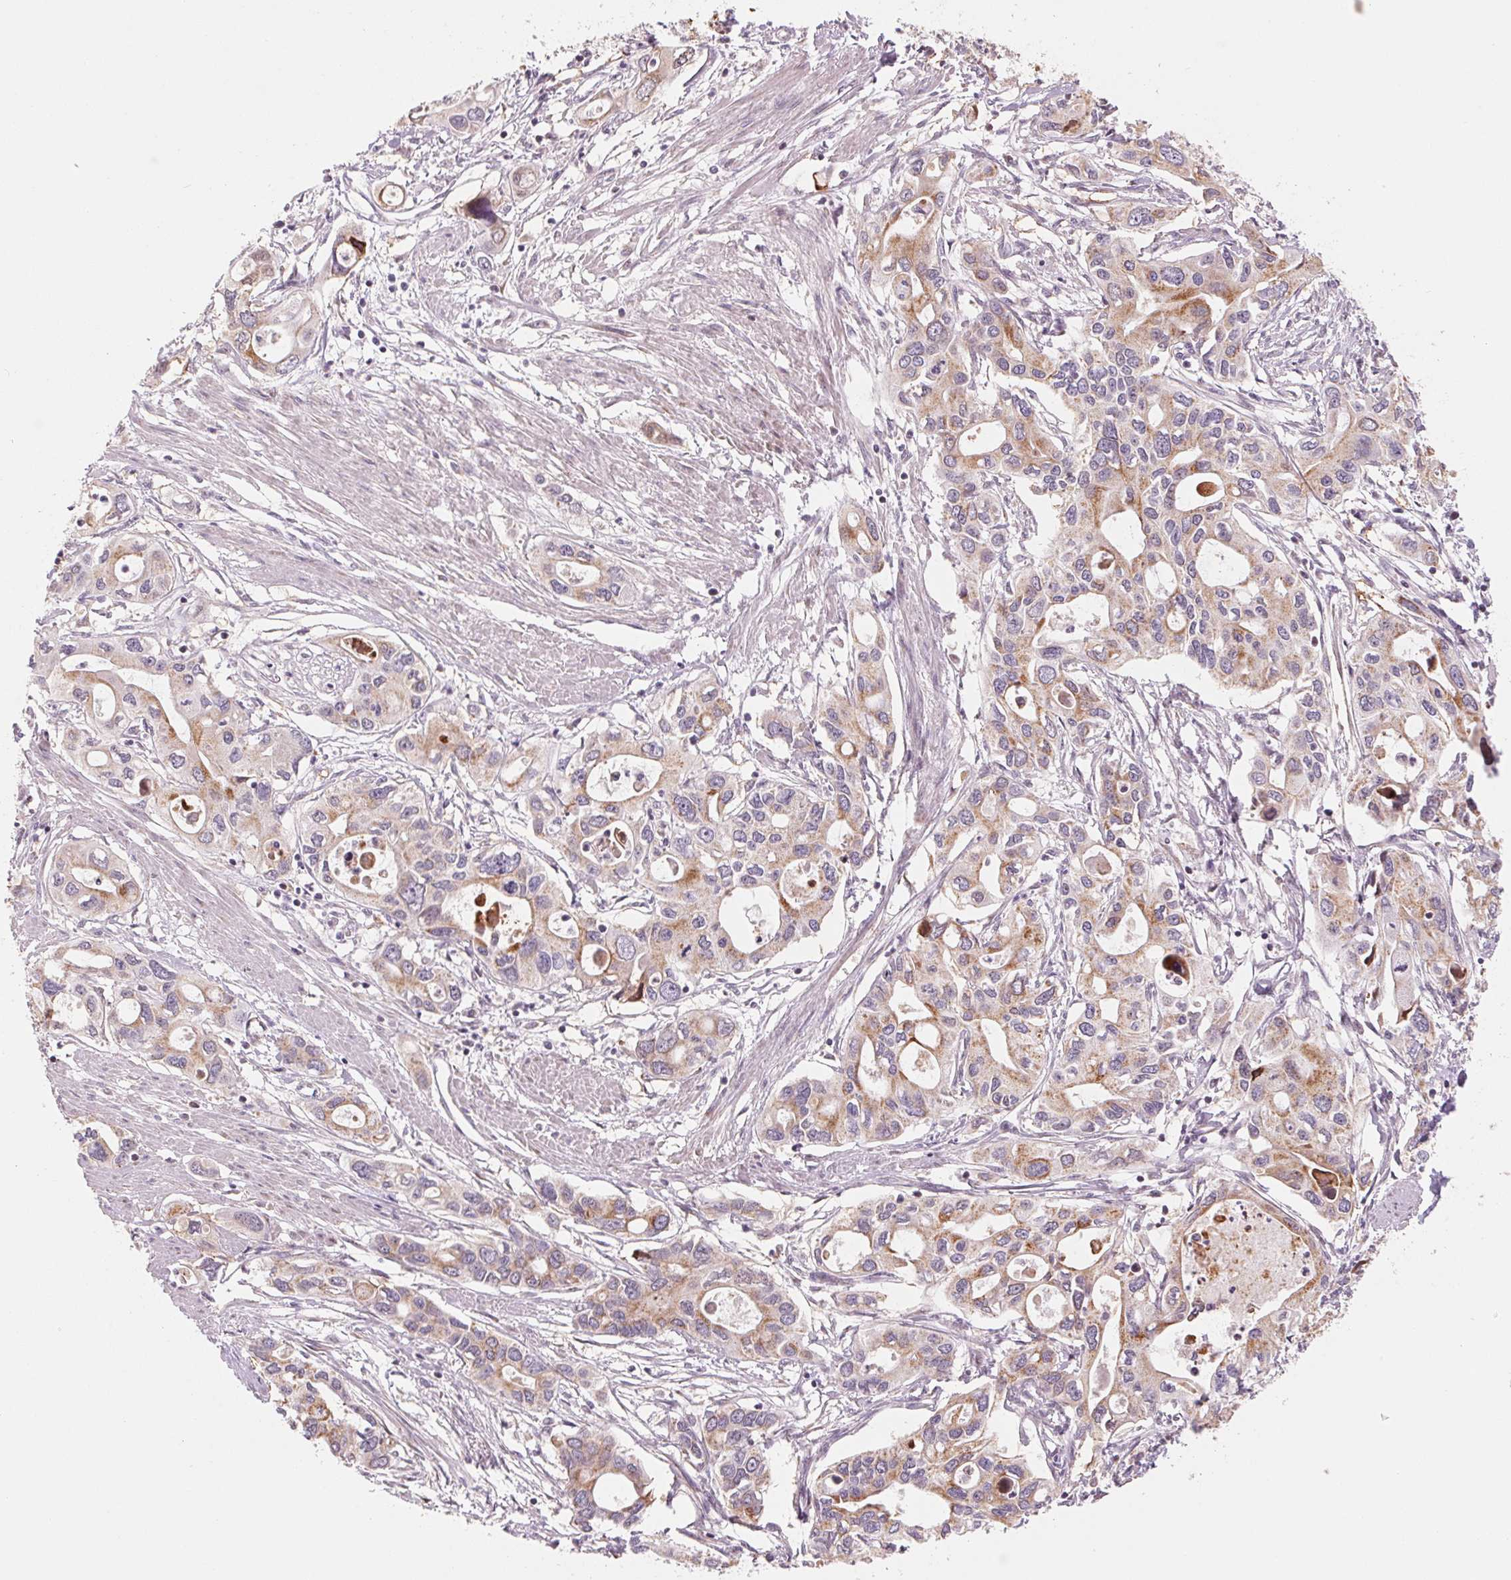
{"staining": {"intensity": "weak", "quantity": "<25%", "location": "cytoplasmic/membranous"}, "tissue": "pancreatic cancer", "cell_type": "Tumor cells", "image_type": "cancer", "snomed": [{"axis": "morphology", "description": "Adenocarcinoma, NOS"}, {"axis": "topography", "description": "Pancreas"}], "caption": "Protein analysis of pancreatic cancer exhibits no significant expression in tumor cells.", "gene": "ARHGAP32", "patient": {"sex": "male", "age": 60}}